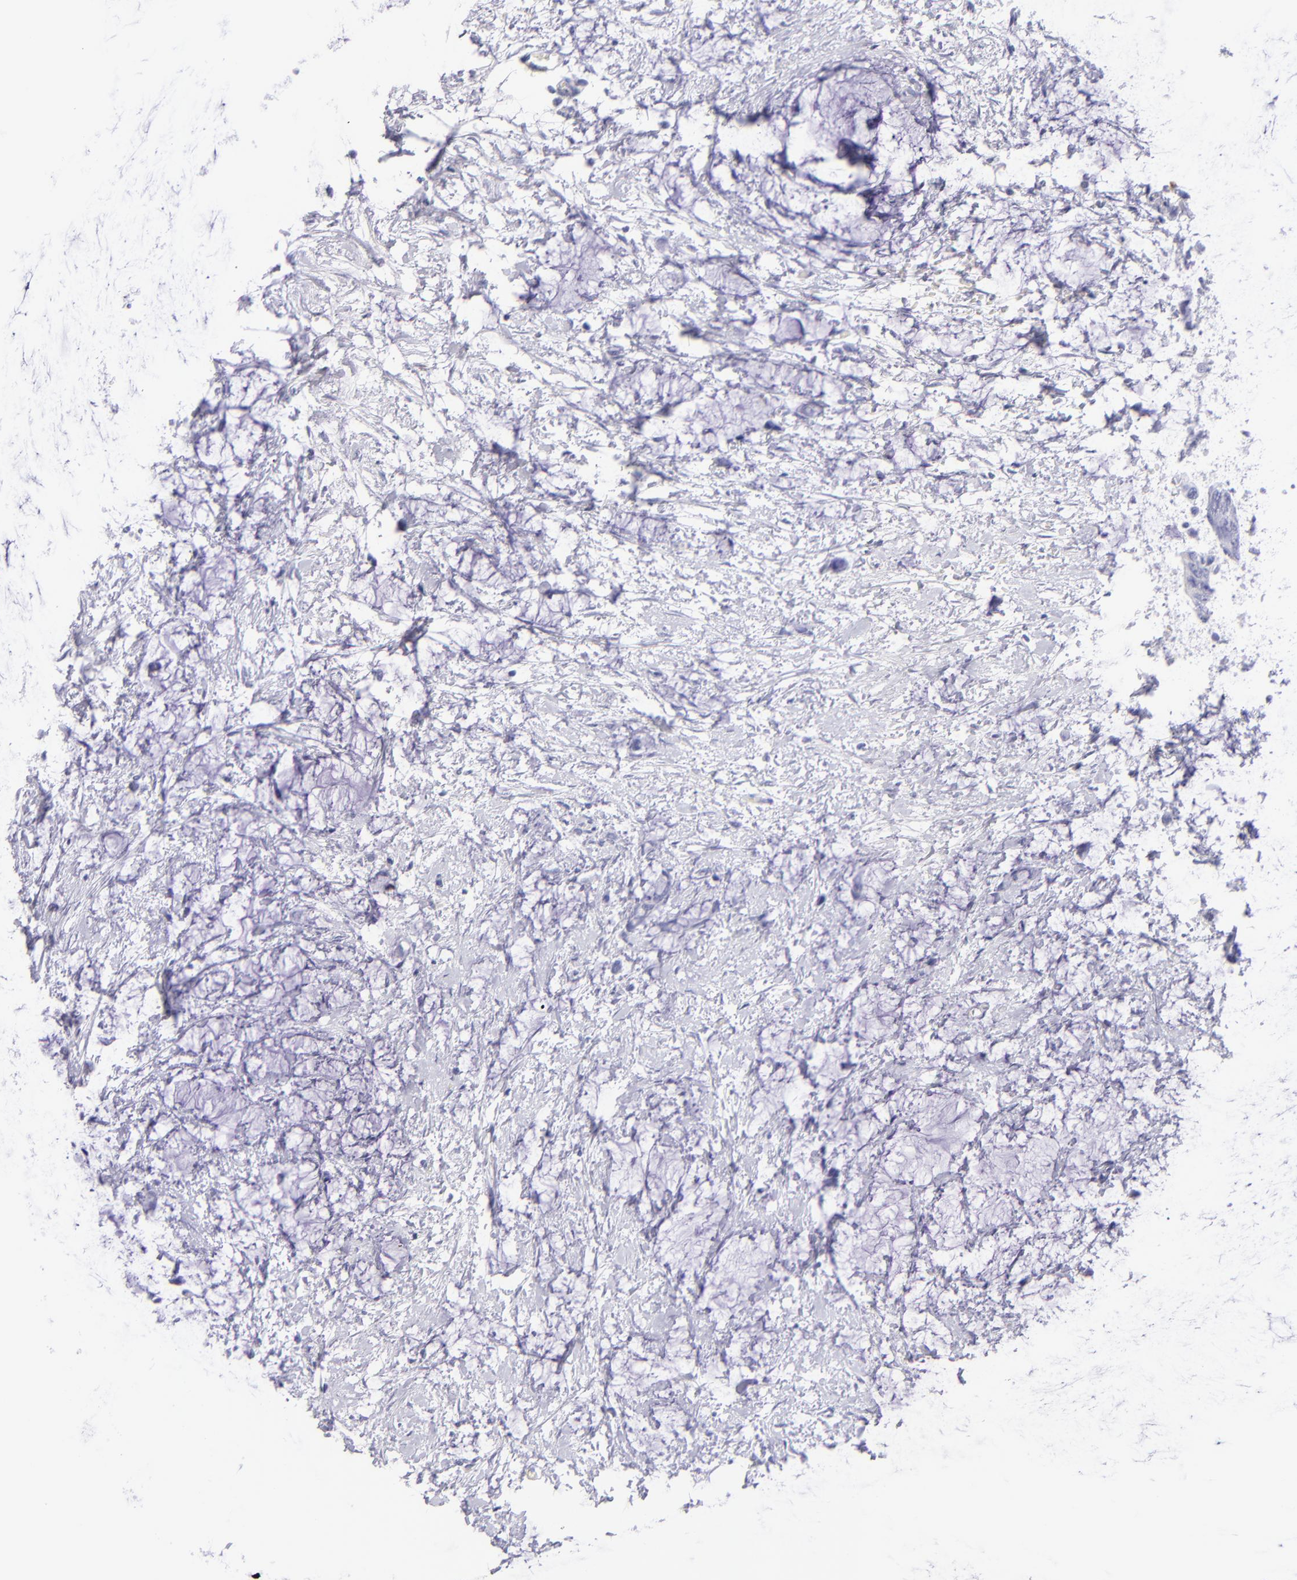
{"staining": {"intensity": "negative", "quantity": "none", "location": "none"}, "tissue": "colorectal cancer", "cell_type": "Tumor cells", "image_type": "cancer", "snomed": [{"axis": "morphology", "description": "Normal tissue, NOS"}, {"axis": "morphology", "description": "Adenocarcinoma, NOS"}, {"axis": "topography", "description": "Colon"}, {"axis": "topography", "description": "Peripheral nerve tissue"}], "caption": "An IHC photomicrograph of adenocarcinoma (colorectal) is shown. There is no staining in tumor cells of adenocarcinoma (colorectal).", "gene": "CNP", "patient": {"sex": "male", "age": 14}}